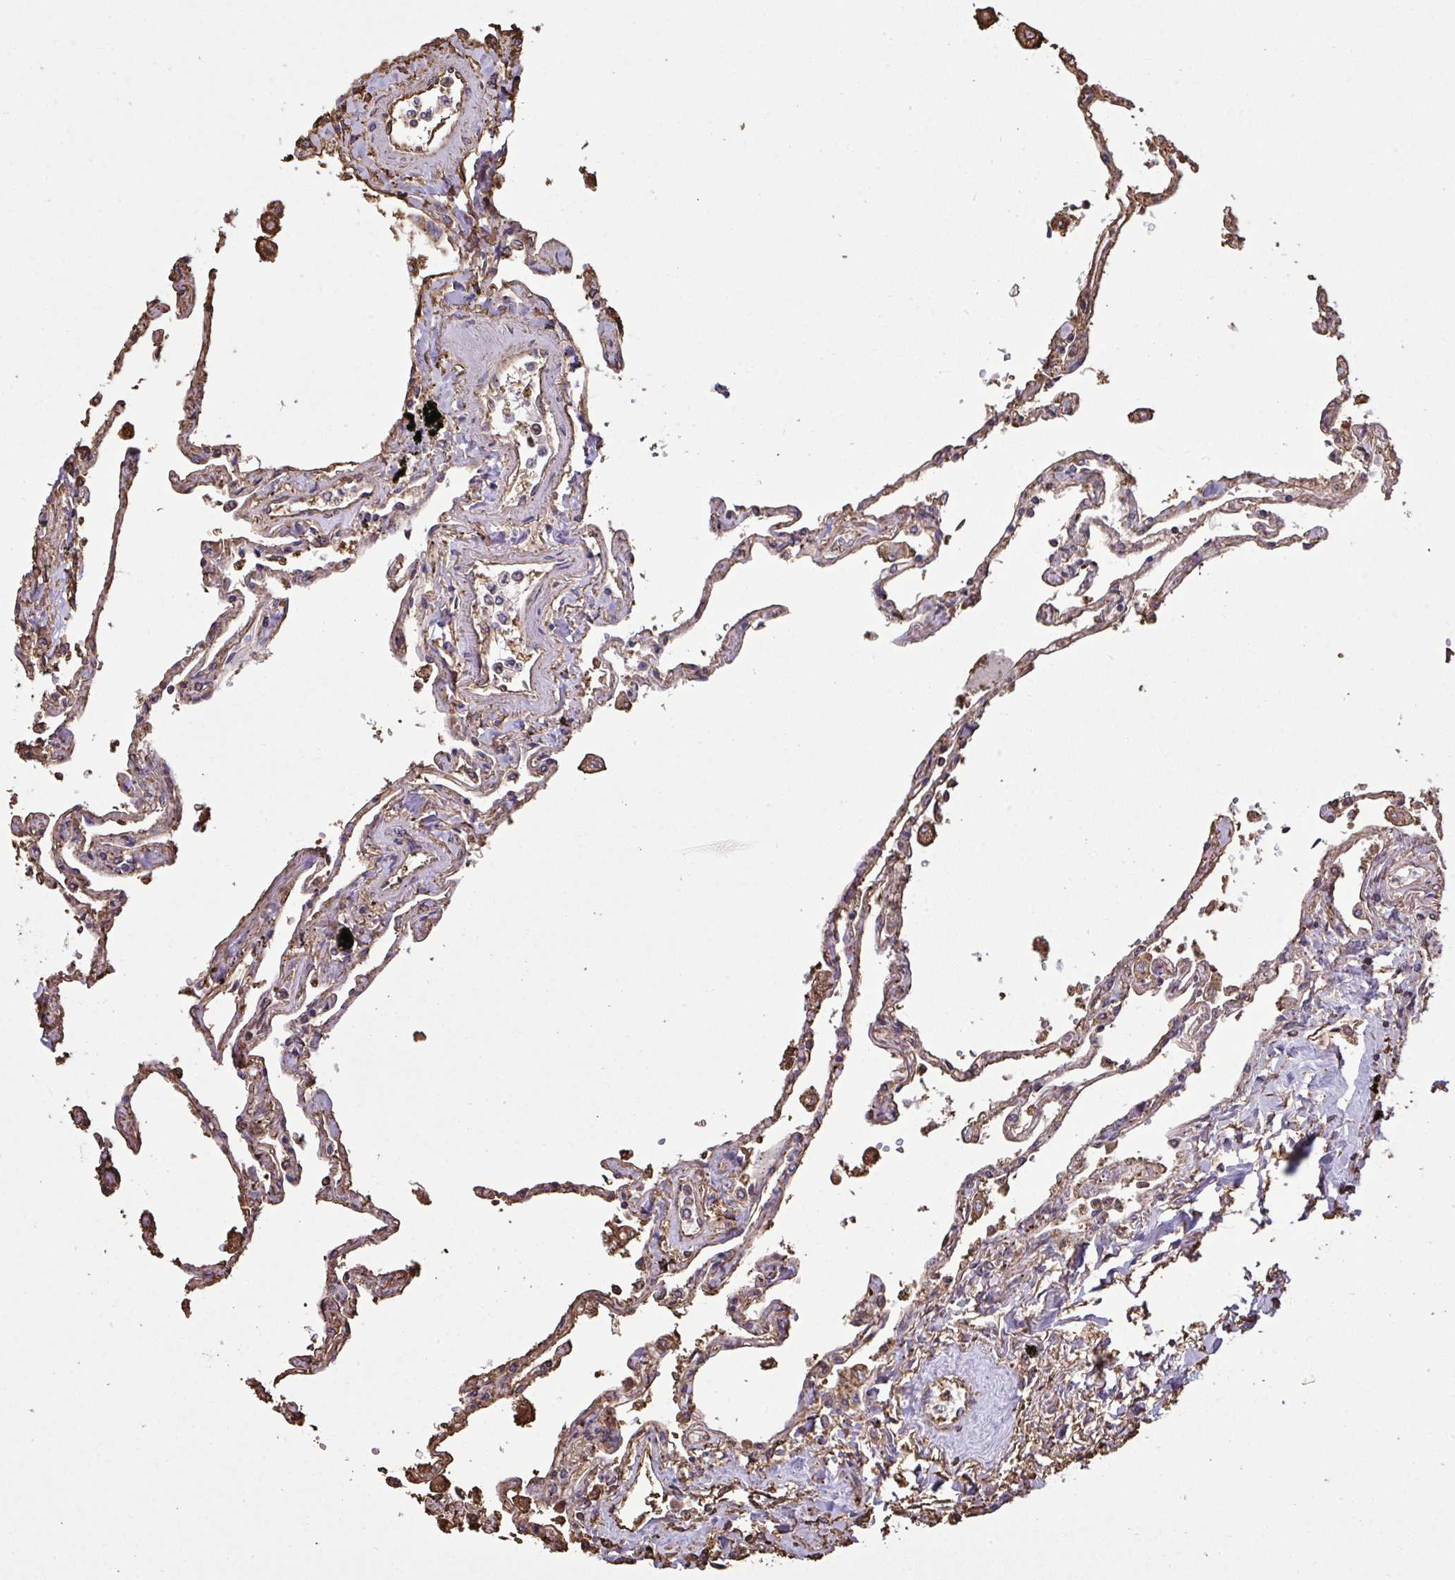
{"staining": {"intensity": "weak", "quantity": "25%-75%", "location": "cytoplasmic/membranous"}, "tissue": "lung", "cell_type": "Alveolar cells", "image_type": "normal", "snomed": [{"axis": "morphology", "description": "Normal tissue, NOS"}, {"axis": "topography", "description": "Lung"}], "caption": "Weak cytoplasmic/membranous expression for a protein is identified in approximately 25%-75% of alveolar cells of benign lung using IHC.", "gene": "ANXA5", "patient": {"sex": "female", "age": 67}}